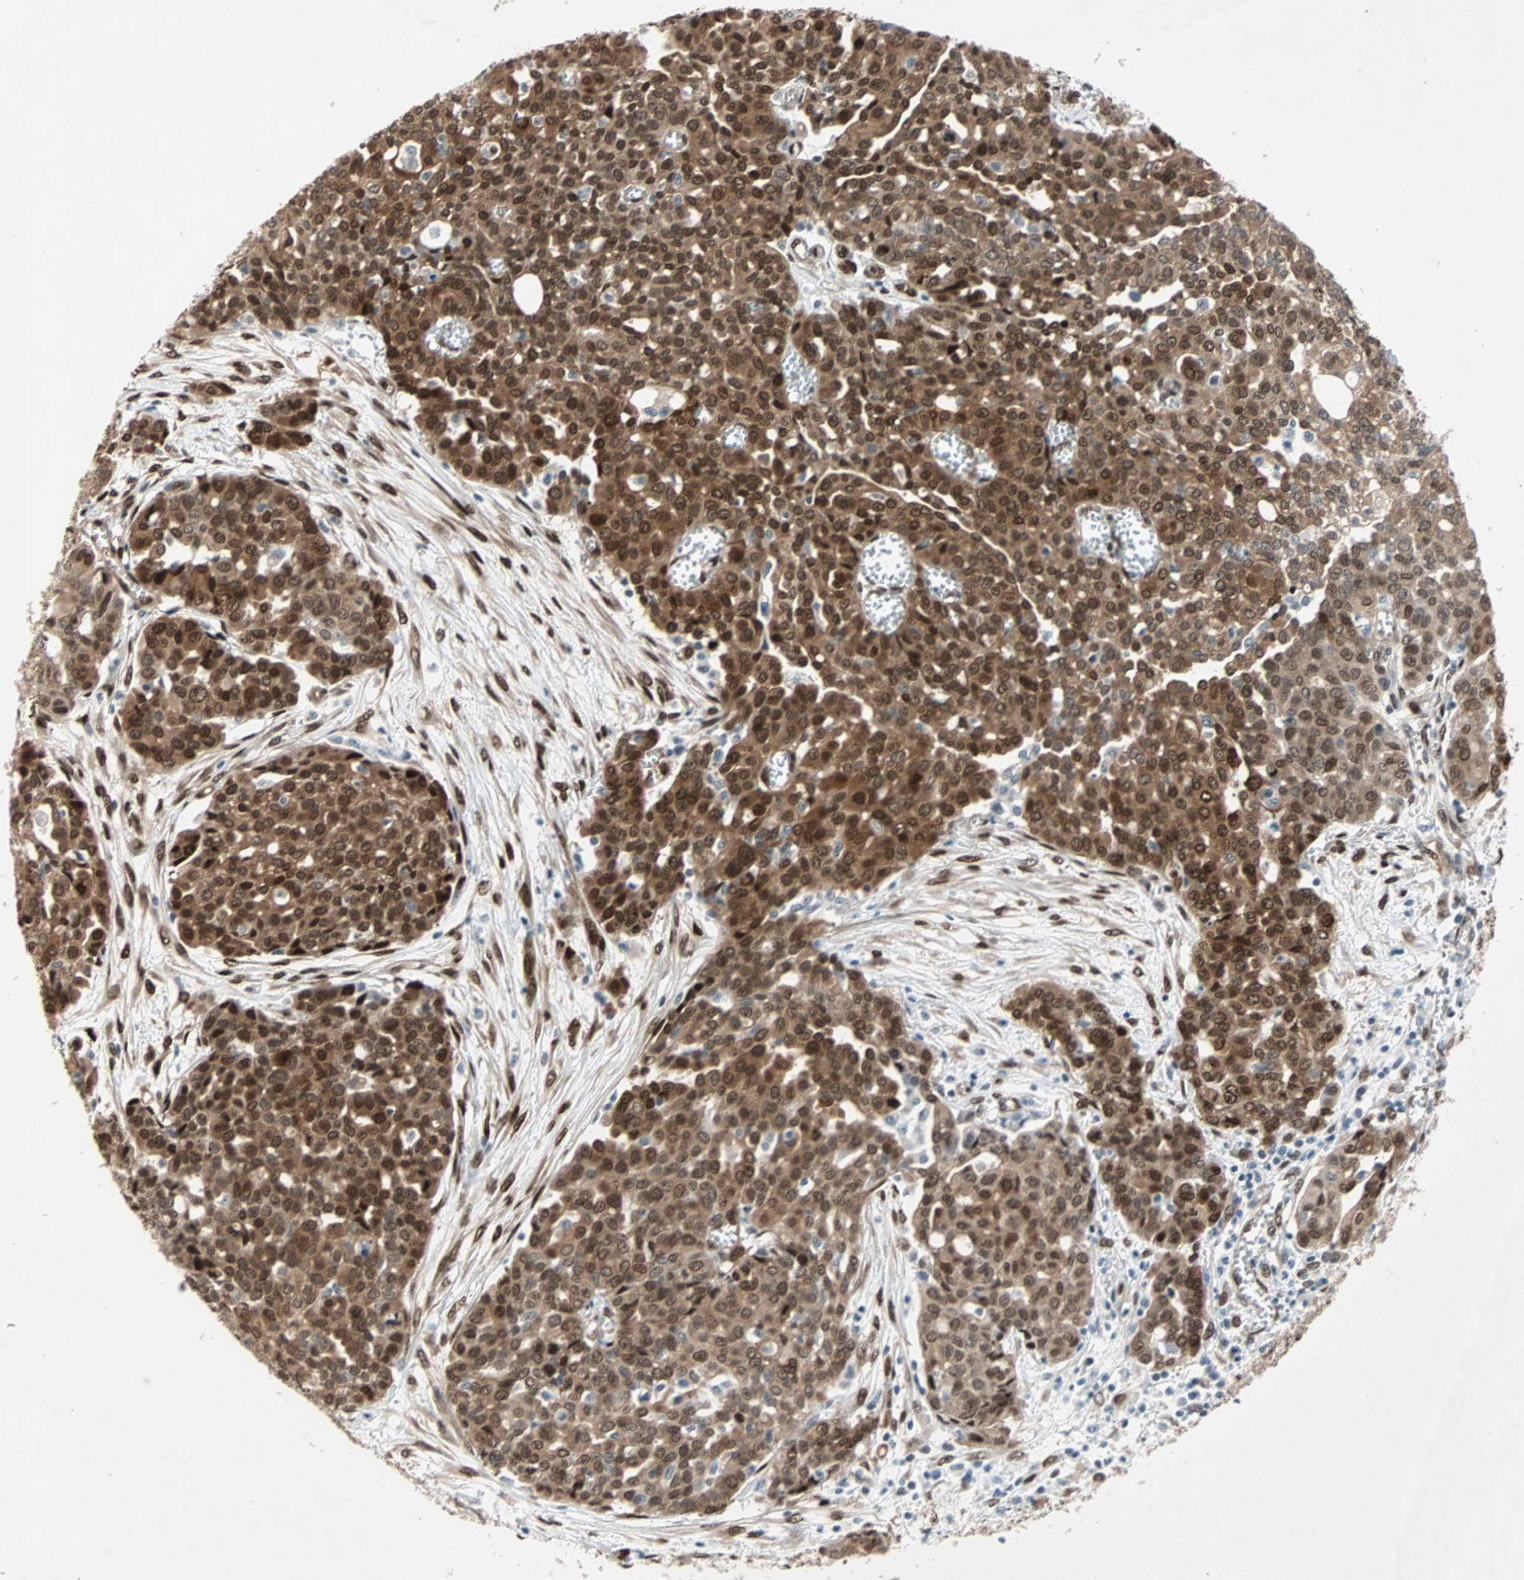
{"staining": {"intensity": "strong", "quantity": ">75%", "location": "cytoplasmic/membranous,nuclear"}, "tissue": "ovarian cancer", "cell_type": "Tumor cells", "image_type": "cancer", "snomed": [{"axis": "morphology", "description": "Cystadenocarcinoma, serous, NOS"}, {"axis": "topography", "description": "Soft tissue"}, {"axis": "topography", "description": "Ovary"}], "caption": "Ovarian serous cystadenocarcinoma stained with DAB immunohistochemistry (IHC) reveals high levels of strong cytoplasmic/membranous and nuclear staining in about >75% of tumor cells.", "gene": "WWTR1", "patient": {"sex": "female", "age": 57}}